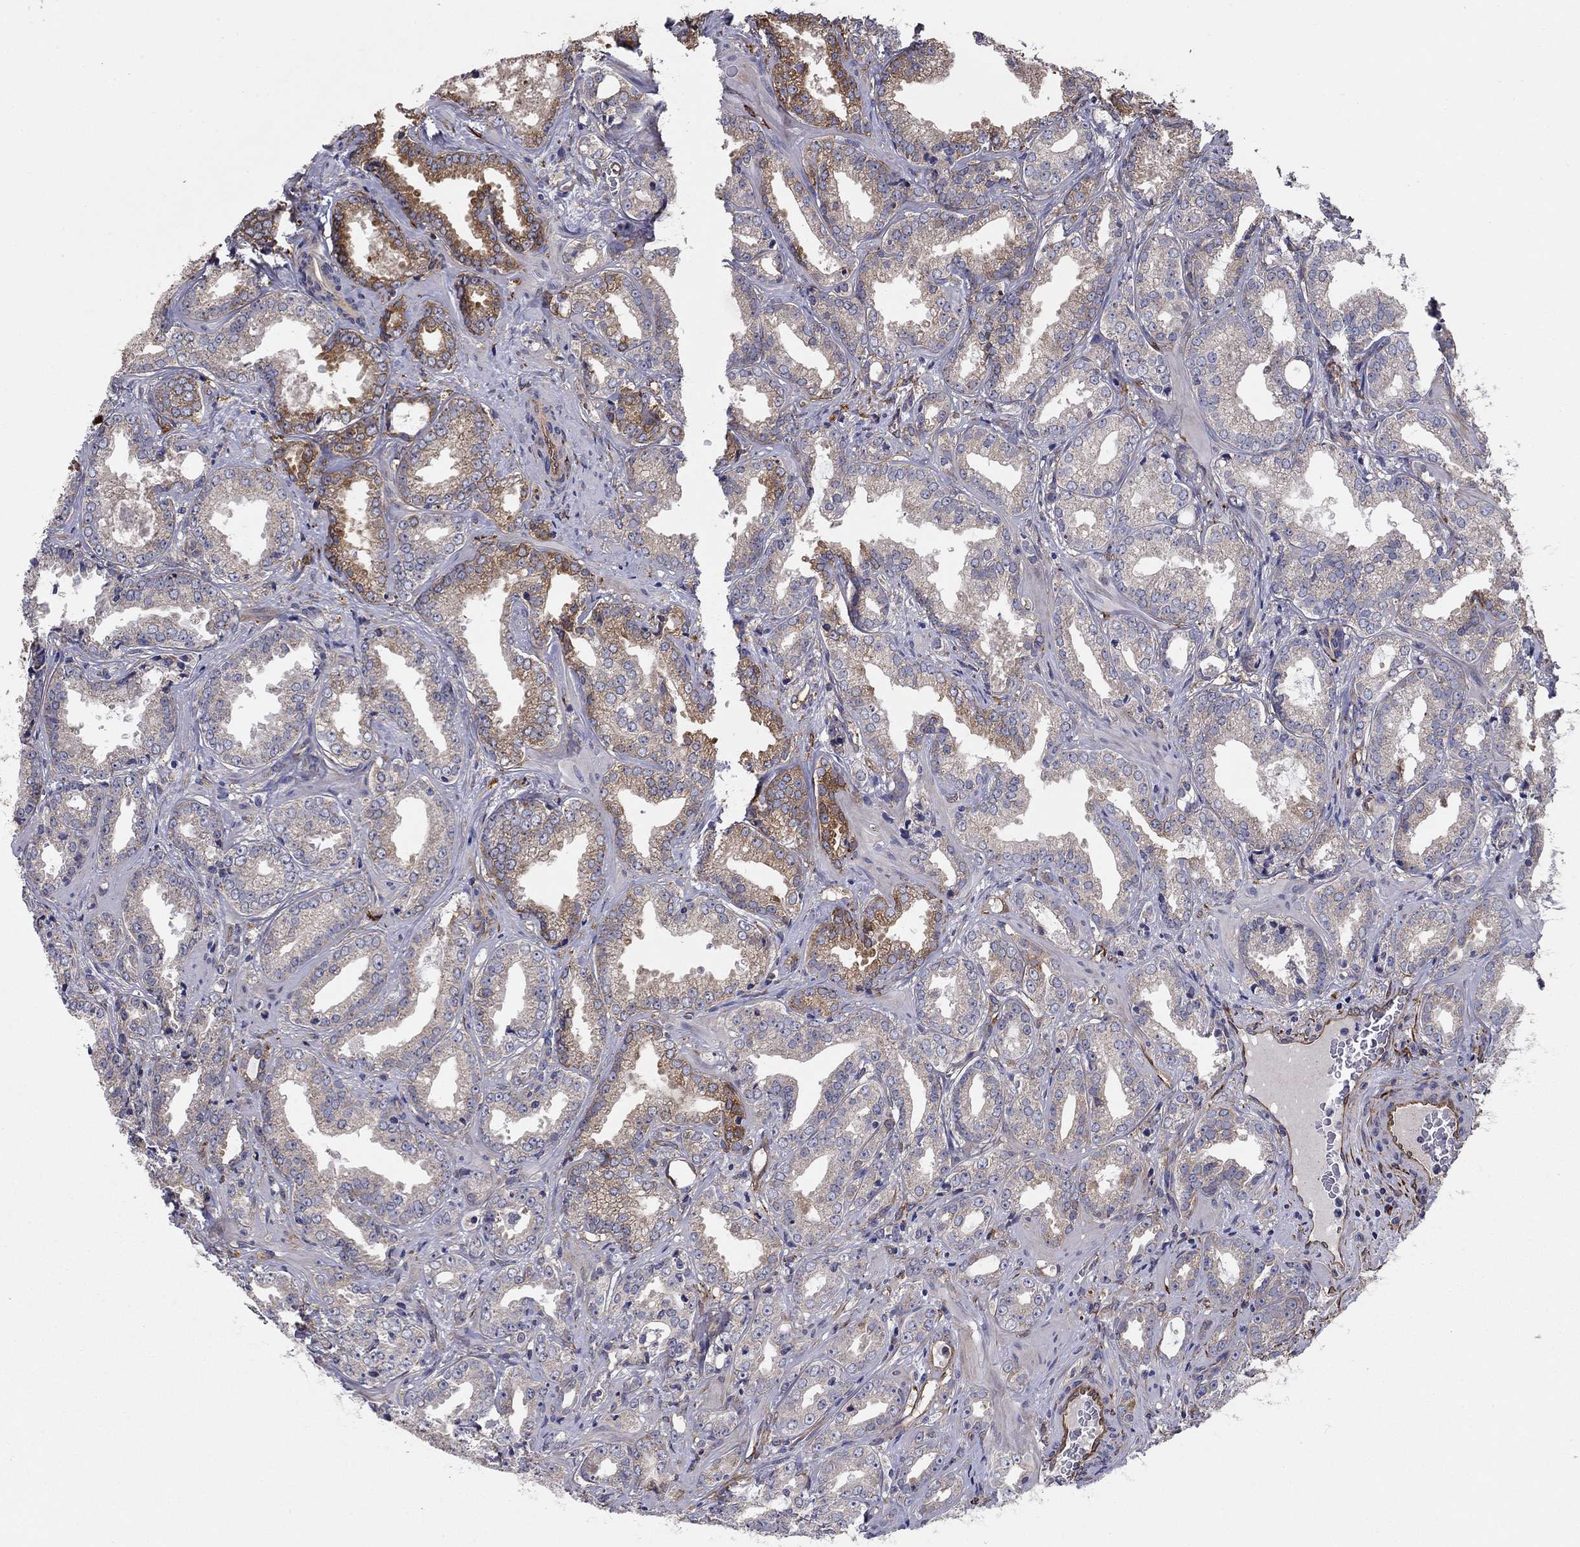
{"staining": {"intensity": "strong", "quantity": "<25%", "location": "cytoplasmic/membranous"}, "tissue": "prostate cancer", "cell_type": "Tumor cells", "image_type": "cancer", "snomed": [{"axis": "morphology", "description": "Adenocarcinoma, Medium grade"}, {"axis": "topography", "description": "Prostate and seminal vesicle, NOS"}, {"axis": "topography", "description": "Prostate"}], "caption": "Immunohistochemical staining of prostate adenocarcinoma (medium-grade) reveals strong cytoplasmic/membranous protein staining in about <25% of tumor cells. The staining was performed using DAB to visualize the protein expression in brown, while the nuclei were stained in blue with hematoxylin (Magnification: 20x).", "gene": "EMP2", "patient": {"sex": "male", "age": 65}}